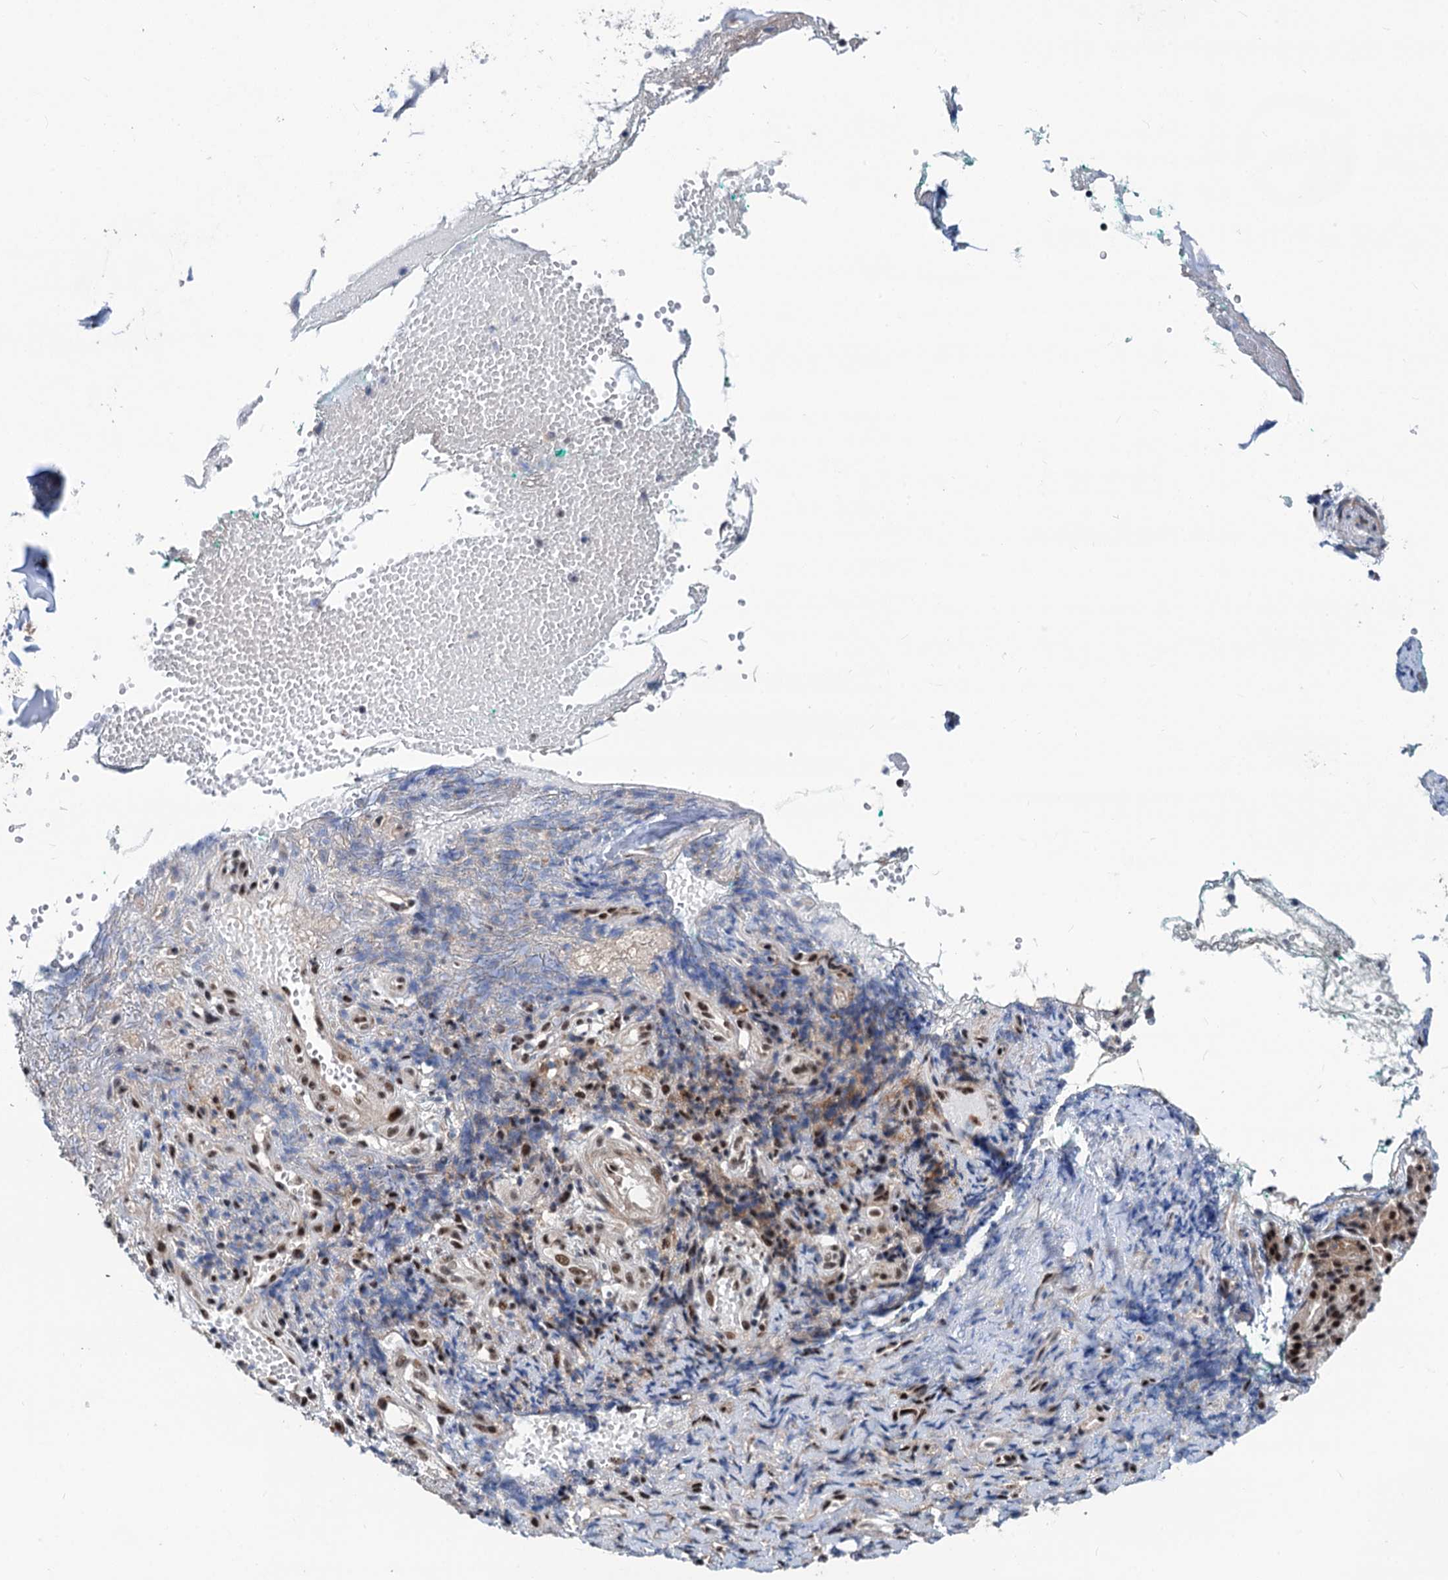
{"staining": {"intensity": "moderate", "quantity": ">75%", "location": "nuclear"}, "tissue": "adipose tissue", "cell_type": "Adipocytes", "image_type": "normal", "snomed": [{"axis": "morphology", "description": "Normal tissue, NOS"}, {"axis": "morphology", "description": "Basal cell carcinoma"}, {"axis": "topography", "description": "Cartilage tissue"}, {"axis": "topography", "description": "Nasopharynx"}, {"axis": "topography", "description": "Oral tissue"}], "caption": "Protein staining by immunohistochemistry (IHC) shows moderate nuclear positivity in about >75% of adipocytes in benign adipose tissue. (Brightfield microscopy of DAB IHC at high magnification).", "gene": "PHF8", "patient": {"sex": "female", "age": 77}}